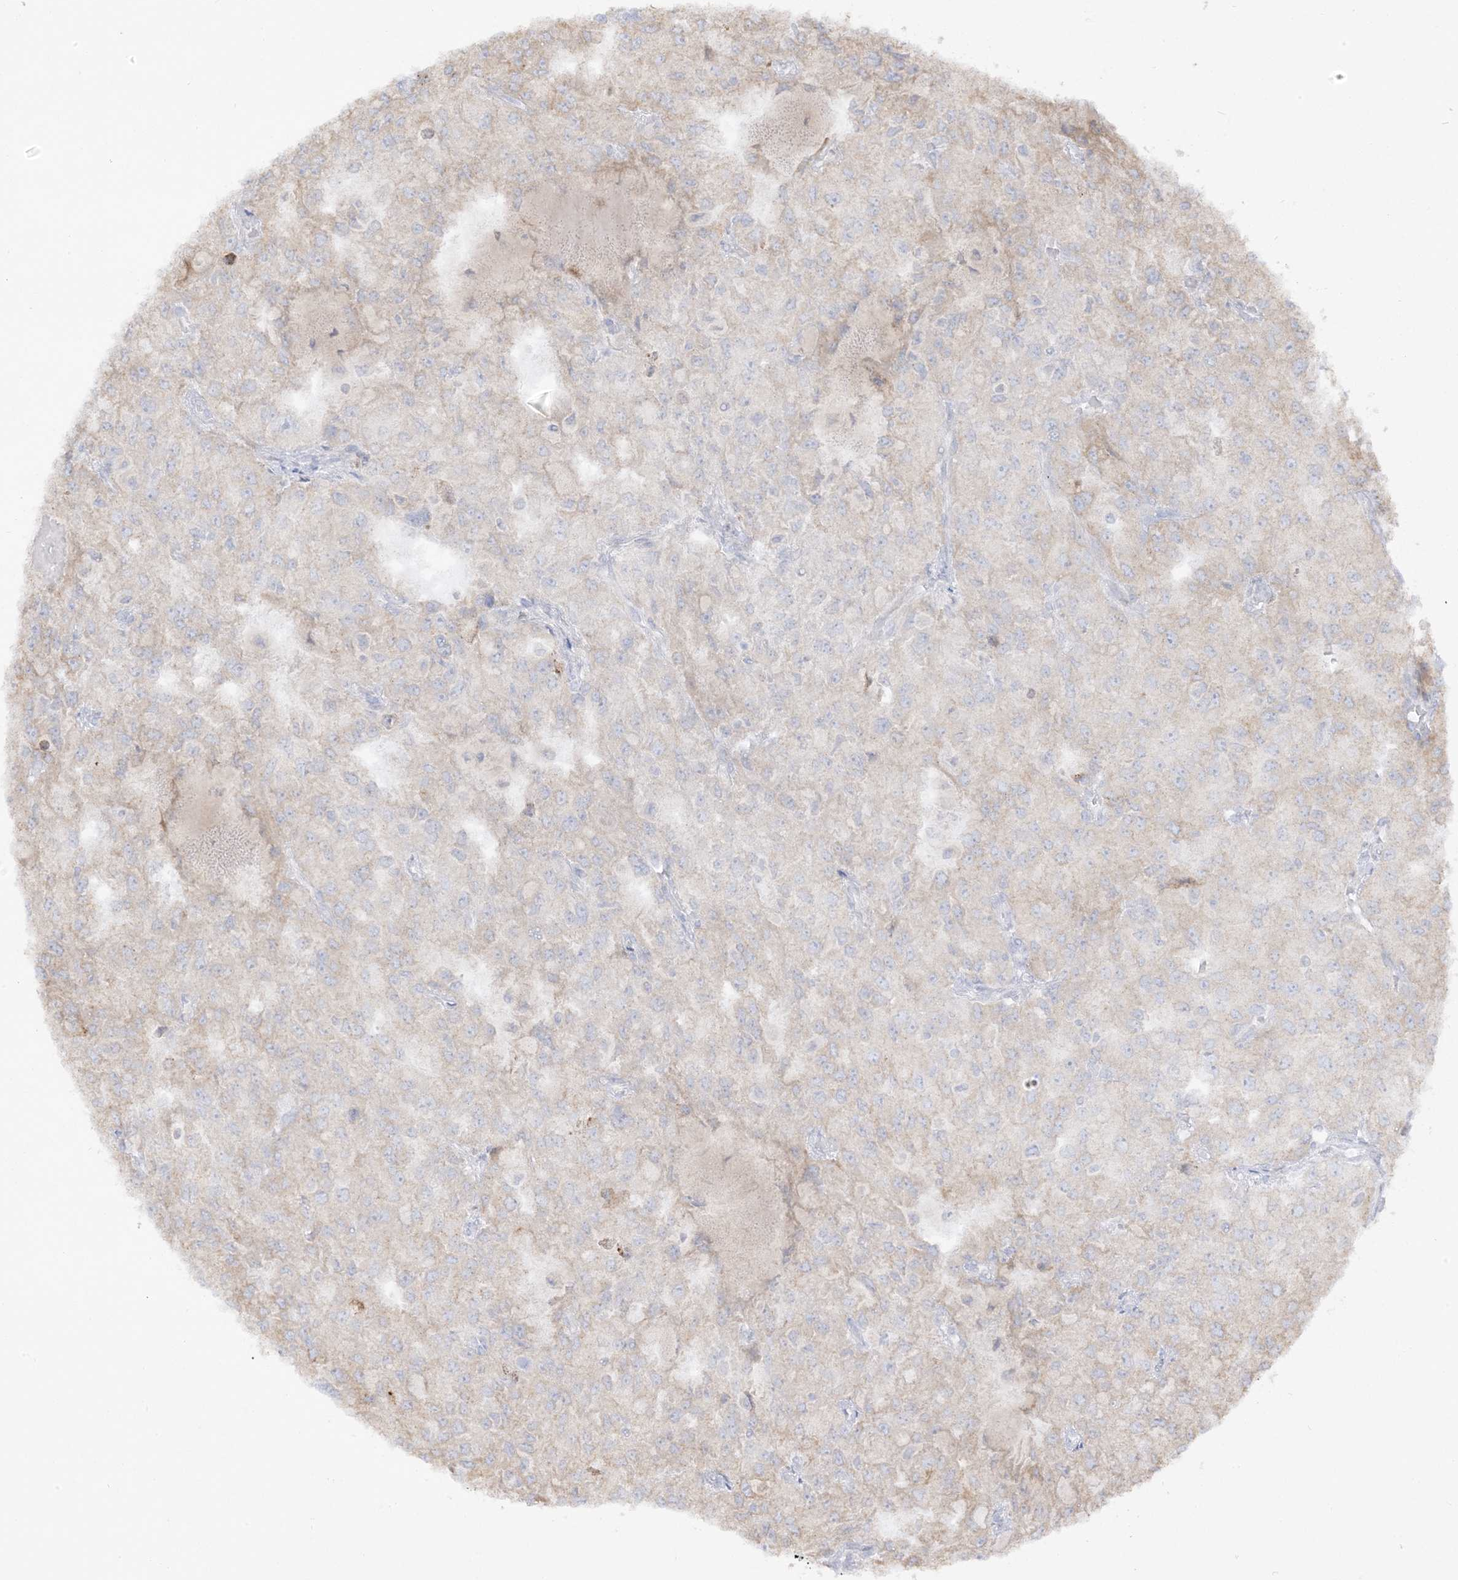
{"staining": {"intensity": "weak", "quantity": "<25%", "location": "cytoplasmic/membranous"}, "tissue": "renal cancer", "cell_type": "Tumor cells", "image_type": "cancer", "snomed": [{"axis": "morphology", "description": "Adenocarcinoma, NOS"}, {"axis": "topography", "description": "Kidney"}], "caption": "Immunohistochemistry of human adenocarcinoma (renal) shows no positivity in tumor cells.", "gene": "LOXL3", "patient": {"sex": "female", "age": 54}}